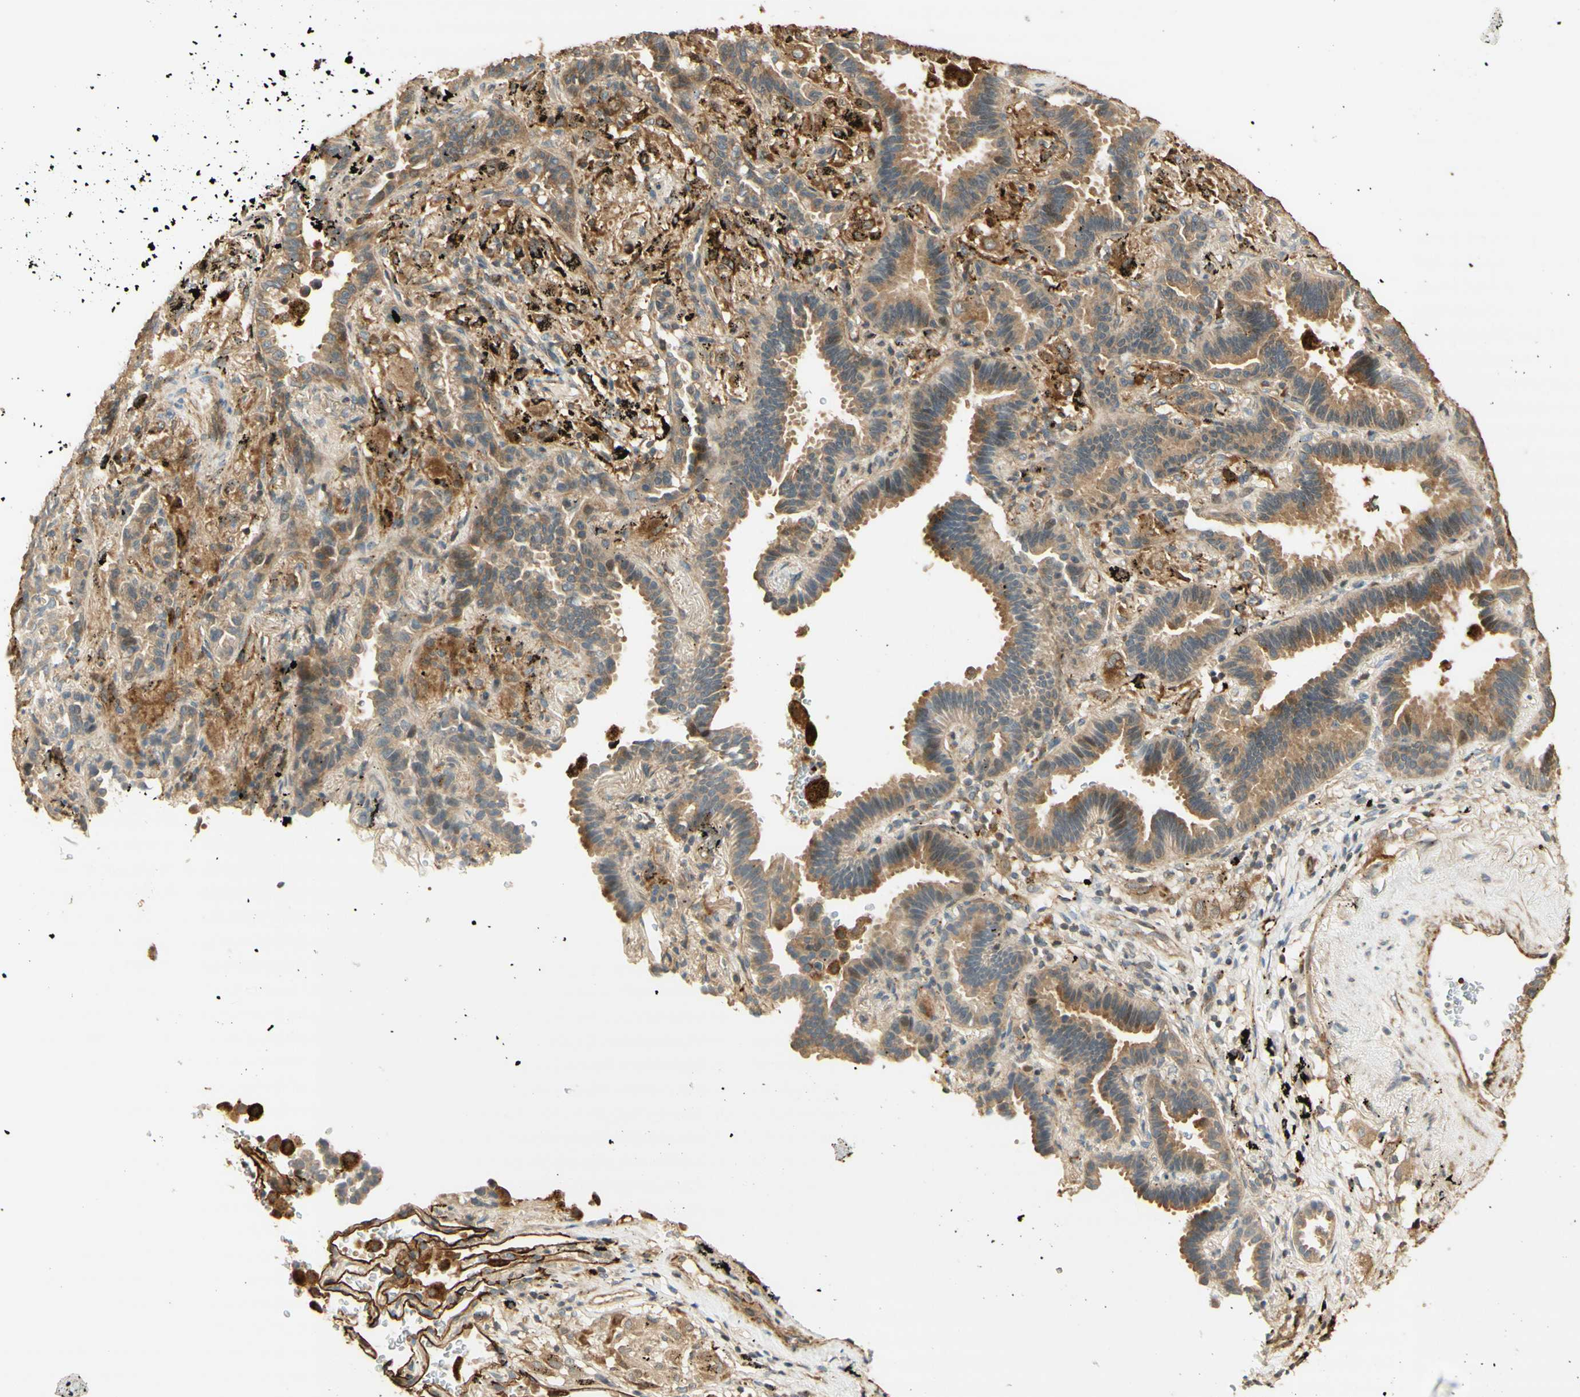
{"staining": {"intensity": "moderate", "quantity": "25%-75%", "location": "cytoplasmic/membranous"}, "tissue": "lung cancer", "cell_type": "Tumor cells", "image_type": "cancer", "snomed": [{"axis": "morphology", "description": "Normal tissue, NOS"}, {"axis": "morphology", "description": "Adenocarcinoma, NOS"}, {"axis": "topography", "description": "Lung"}], "caption": "Tumor cells reveal moderate cytoplasmic/membranous positivity in about 25%-75% of cells in lung adenocarcinoma.", "gene": "AGER", "patient": {"sex": "male", "age": 59}}